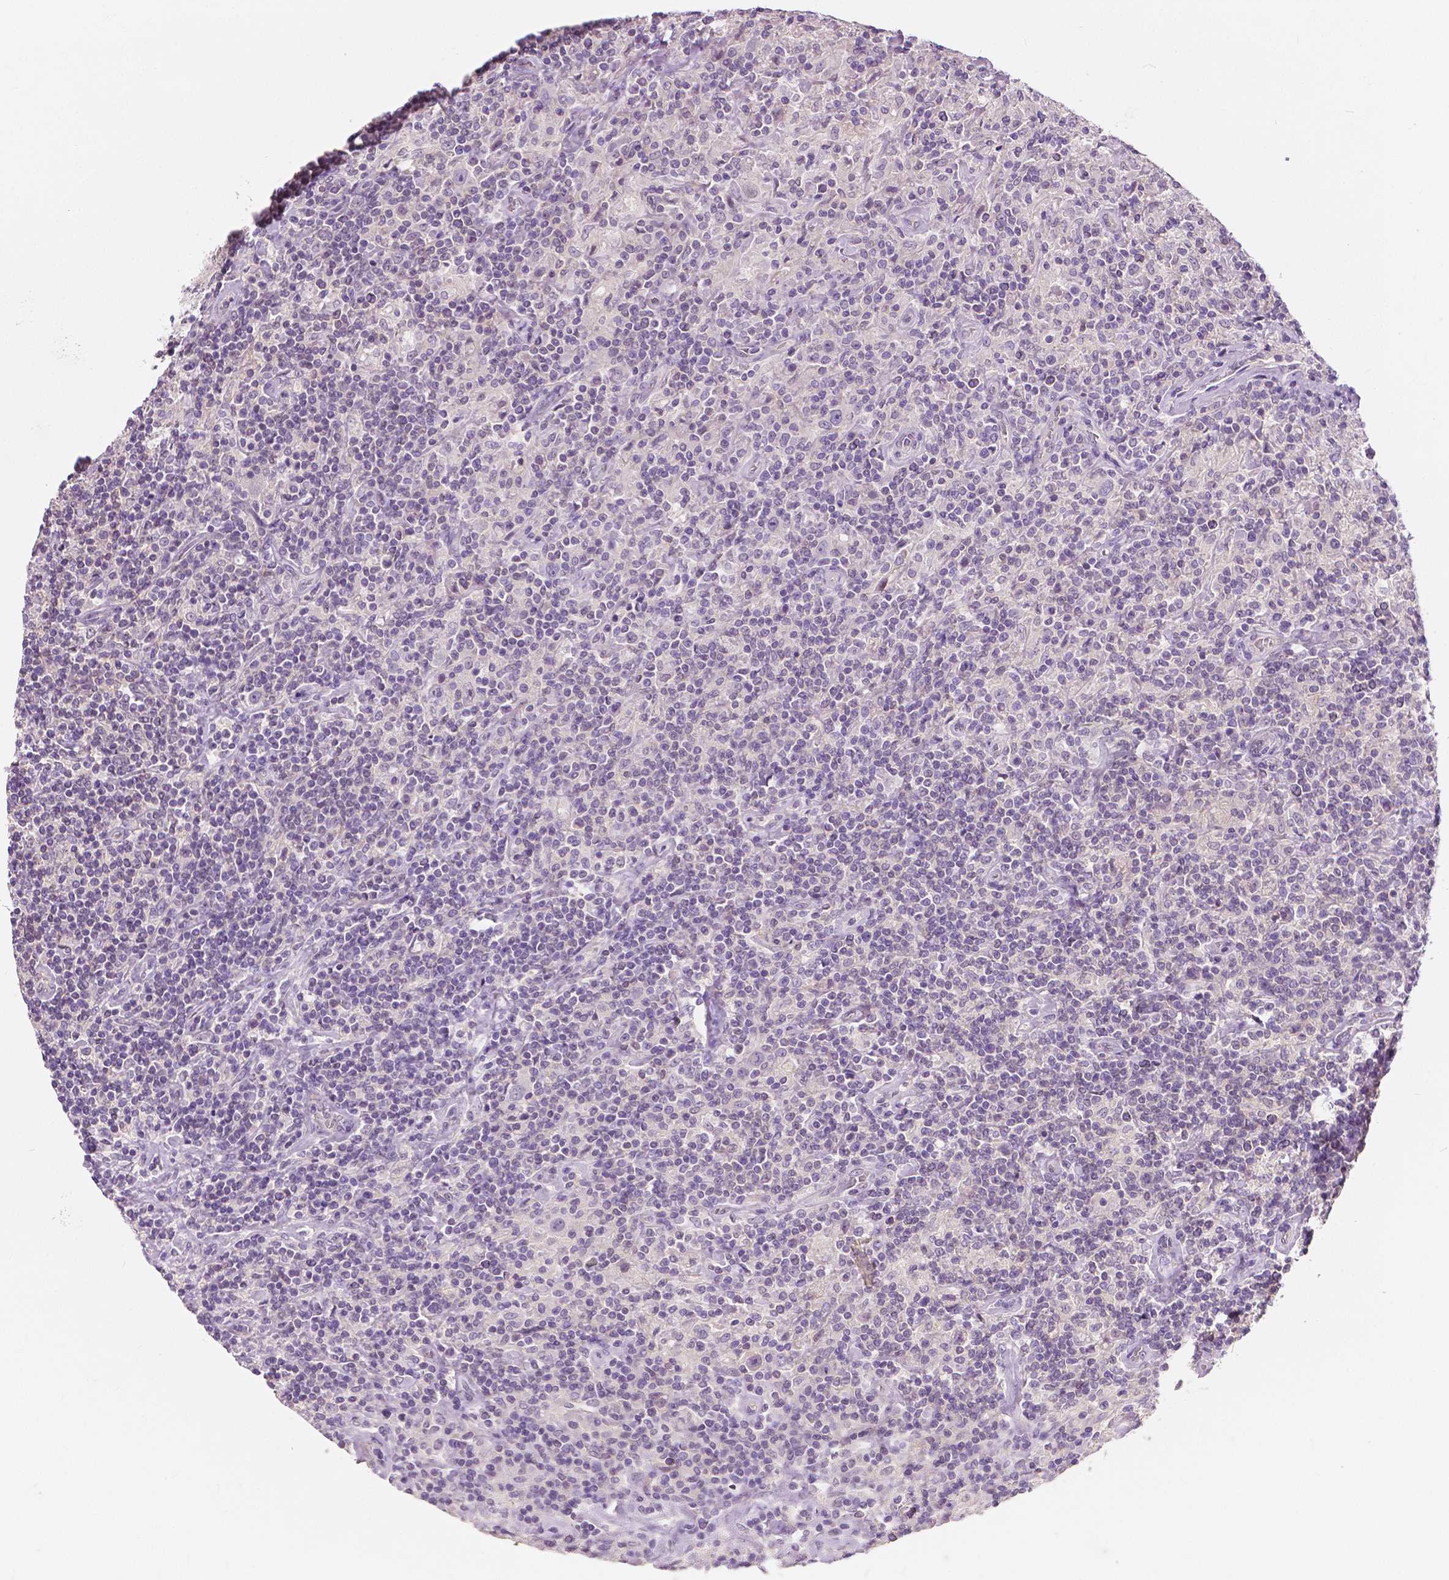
{"staining": {"intensity": "negative", "quantity": "none", "location": "none"}, "tissue": "lymphoma", "cell_type": "Tumor cells", "image_type": "cancer", "snomed": [{"axis": "morphology", "description": "Hodgkin's disease, NOS"}, {"axis": "topography", "description": "Lymph node"}], "caption": "Immunohistochemistry histopathology image of neoplastic tissue: human Hodgkin's disease stained with DAB (3,3'-diaminobenzidine) shows no significant protein positivity in tumor cells. (Brightfield microscopy of DAB IHC at high magnification).", "gene": "TKFC", "patient": {"sex": "male", "age": 70}}